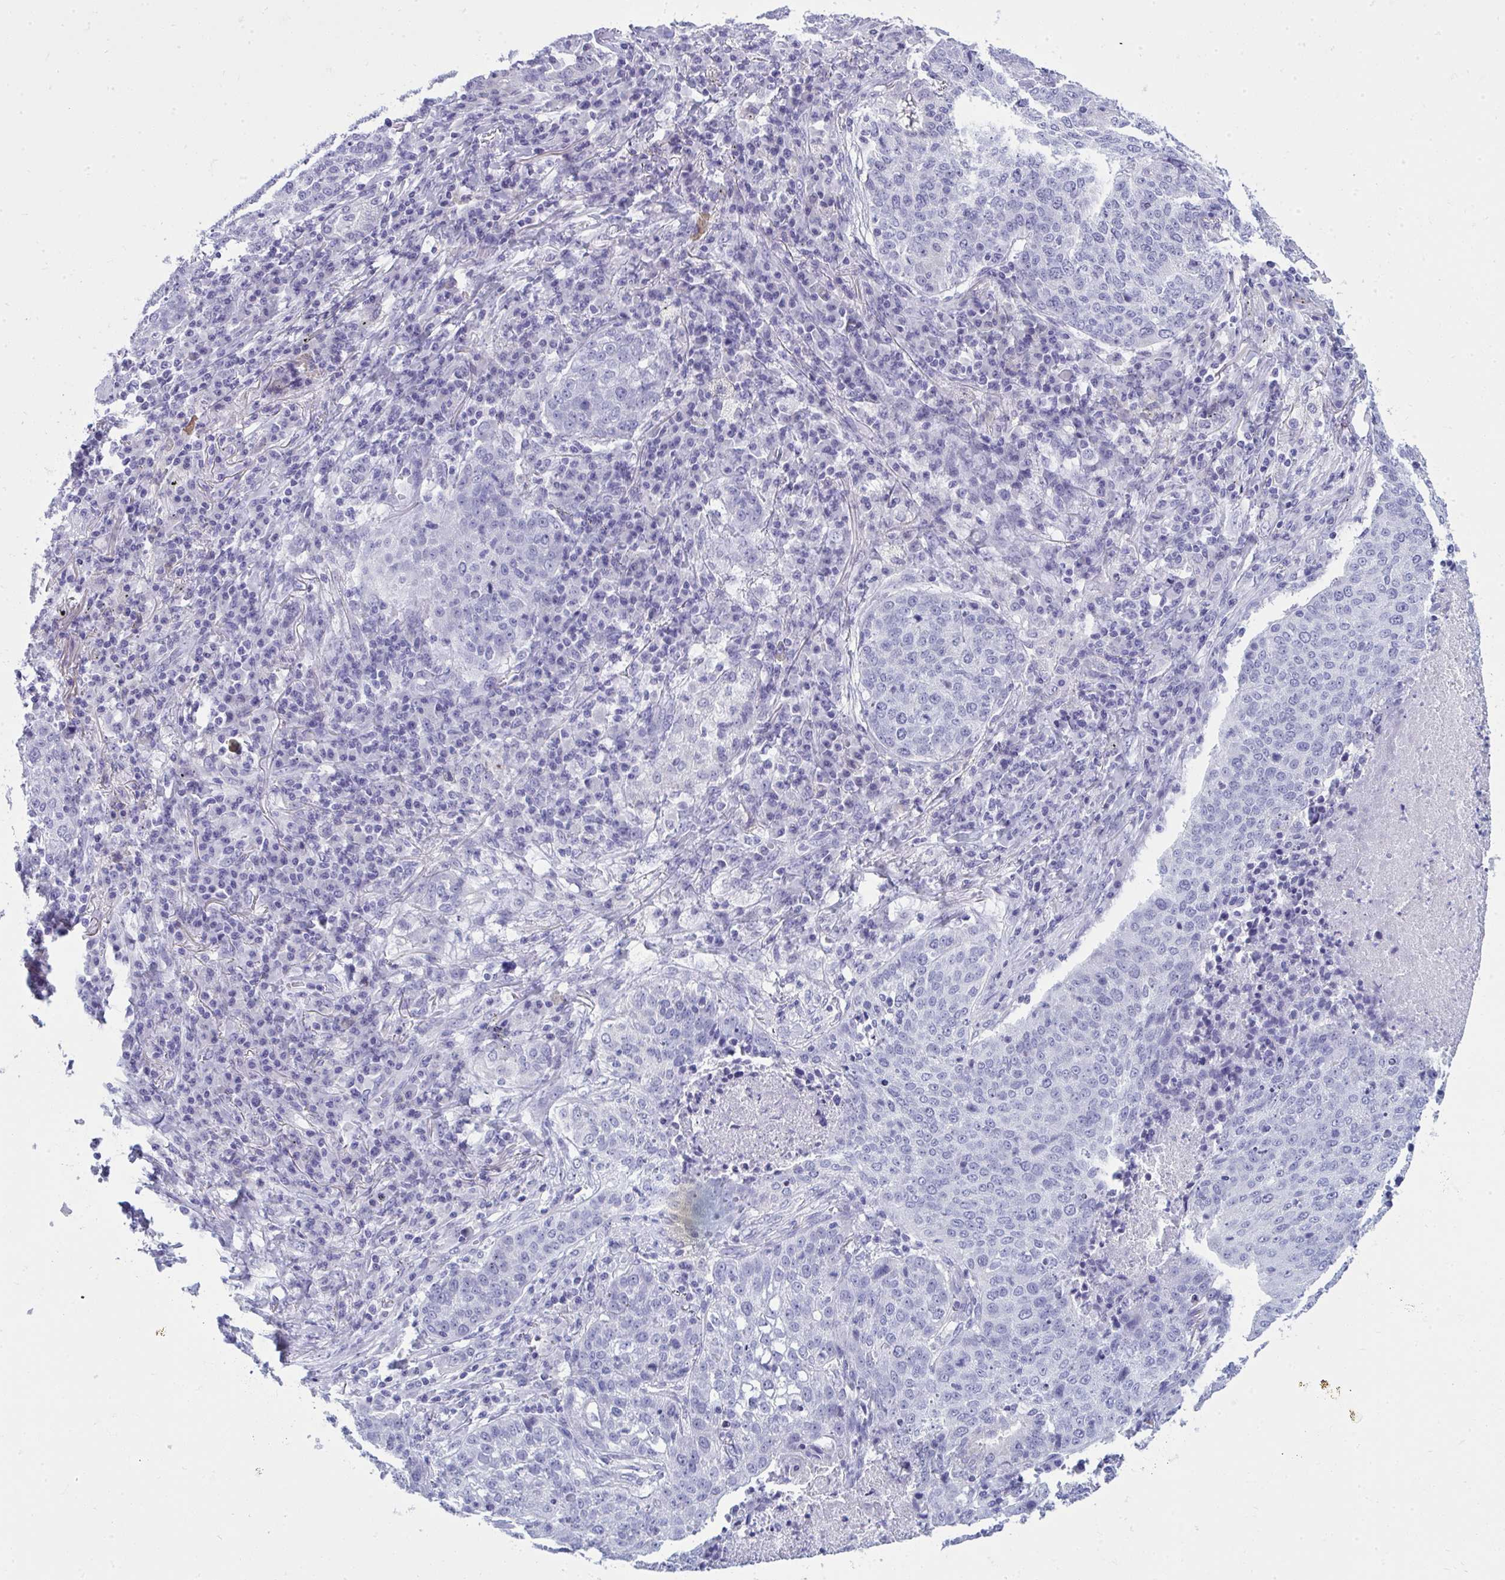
{"staining": {"intensity": "negative", "quantity": "none", "location": "none"}, "tissue": "lung cancer", "cell_type": "Tumor cells", "image_type": "cancer", "snomed": [{"axis": "morphology", "description": "Squamous cell carcinoma, NOS"}, {"axis": "topography", "description": "Lung"}], "caption": "Immunohistochemistry micrograph of neoplastic tissue: lung cancer stained with DAB (3,3'-diaminobenzidine) demonstrates no significant protein staining in tumor cells. (DAB immunohistochemistry (IHC) with hematoxylin counter stain).", "gene": "QDPR", "patient": {"sex": "male", "age": 63}}